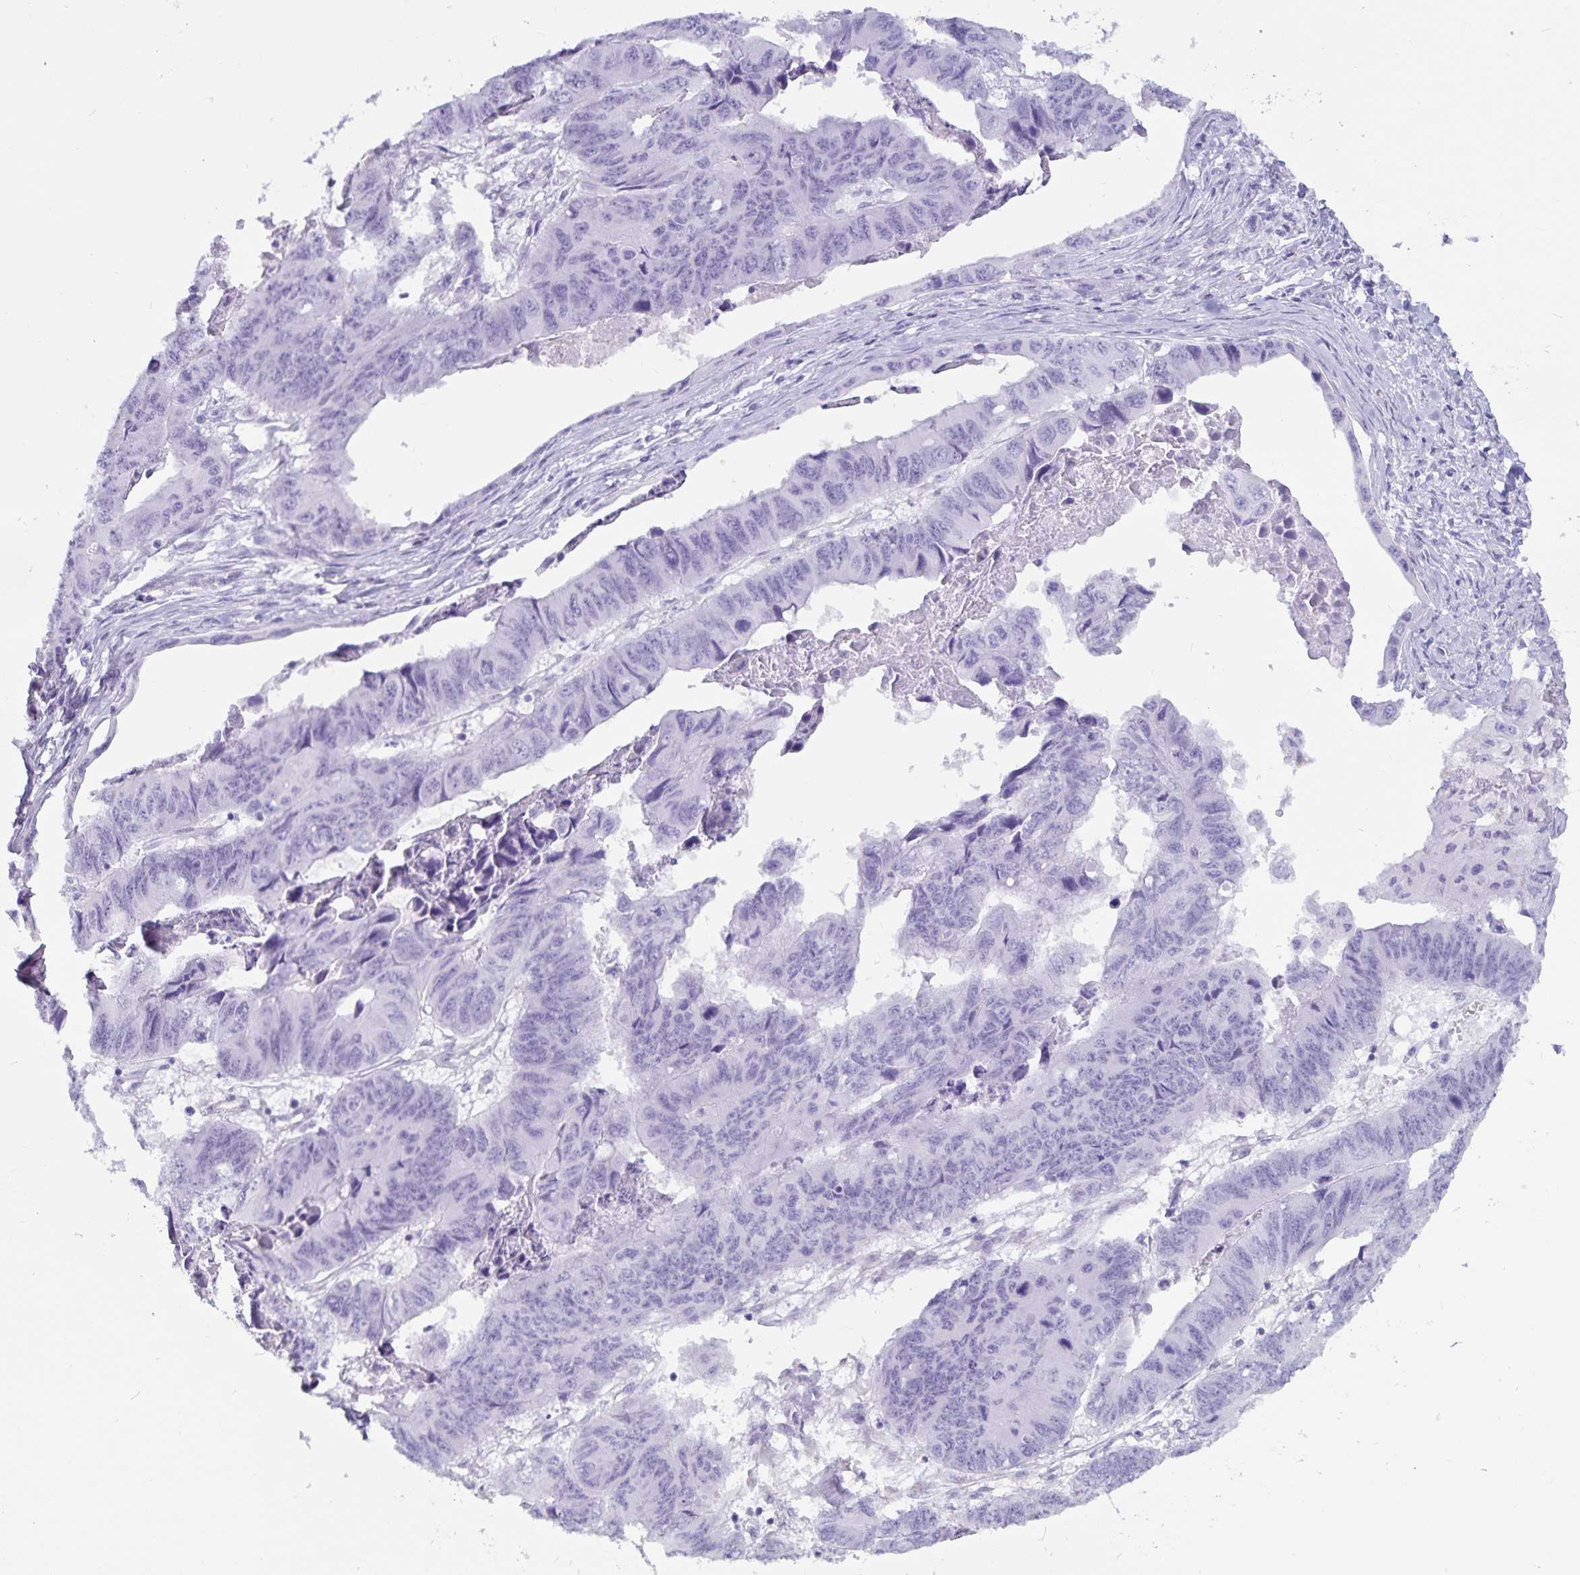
{"staining": {"intensity": "negative", "quantity": "none", "location": "none"}, "tissue": "stomach cancer", "cell_type": "Tumor cells", "image_type": "cancer", "snomed": [{"axis": "morphology", "description": "Adenocarcinoma, NOS"}, {"axis": "topography", "description": "Stomach, lower"}], "caption": "There is no significant staining in tumor cells of adenocarcinoma (stomach).", "gene": "GPR137", "patient": {"sex": "male", "age": 77}}